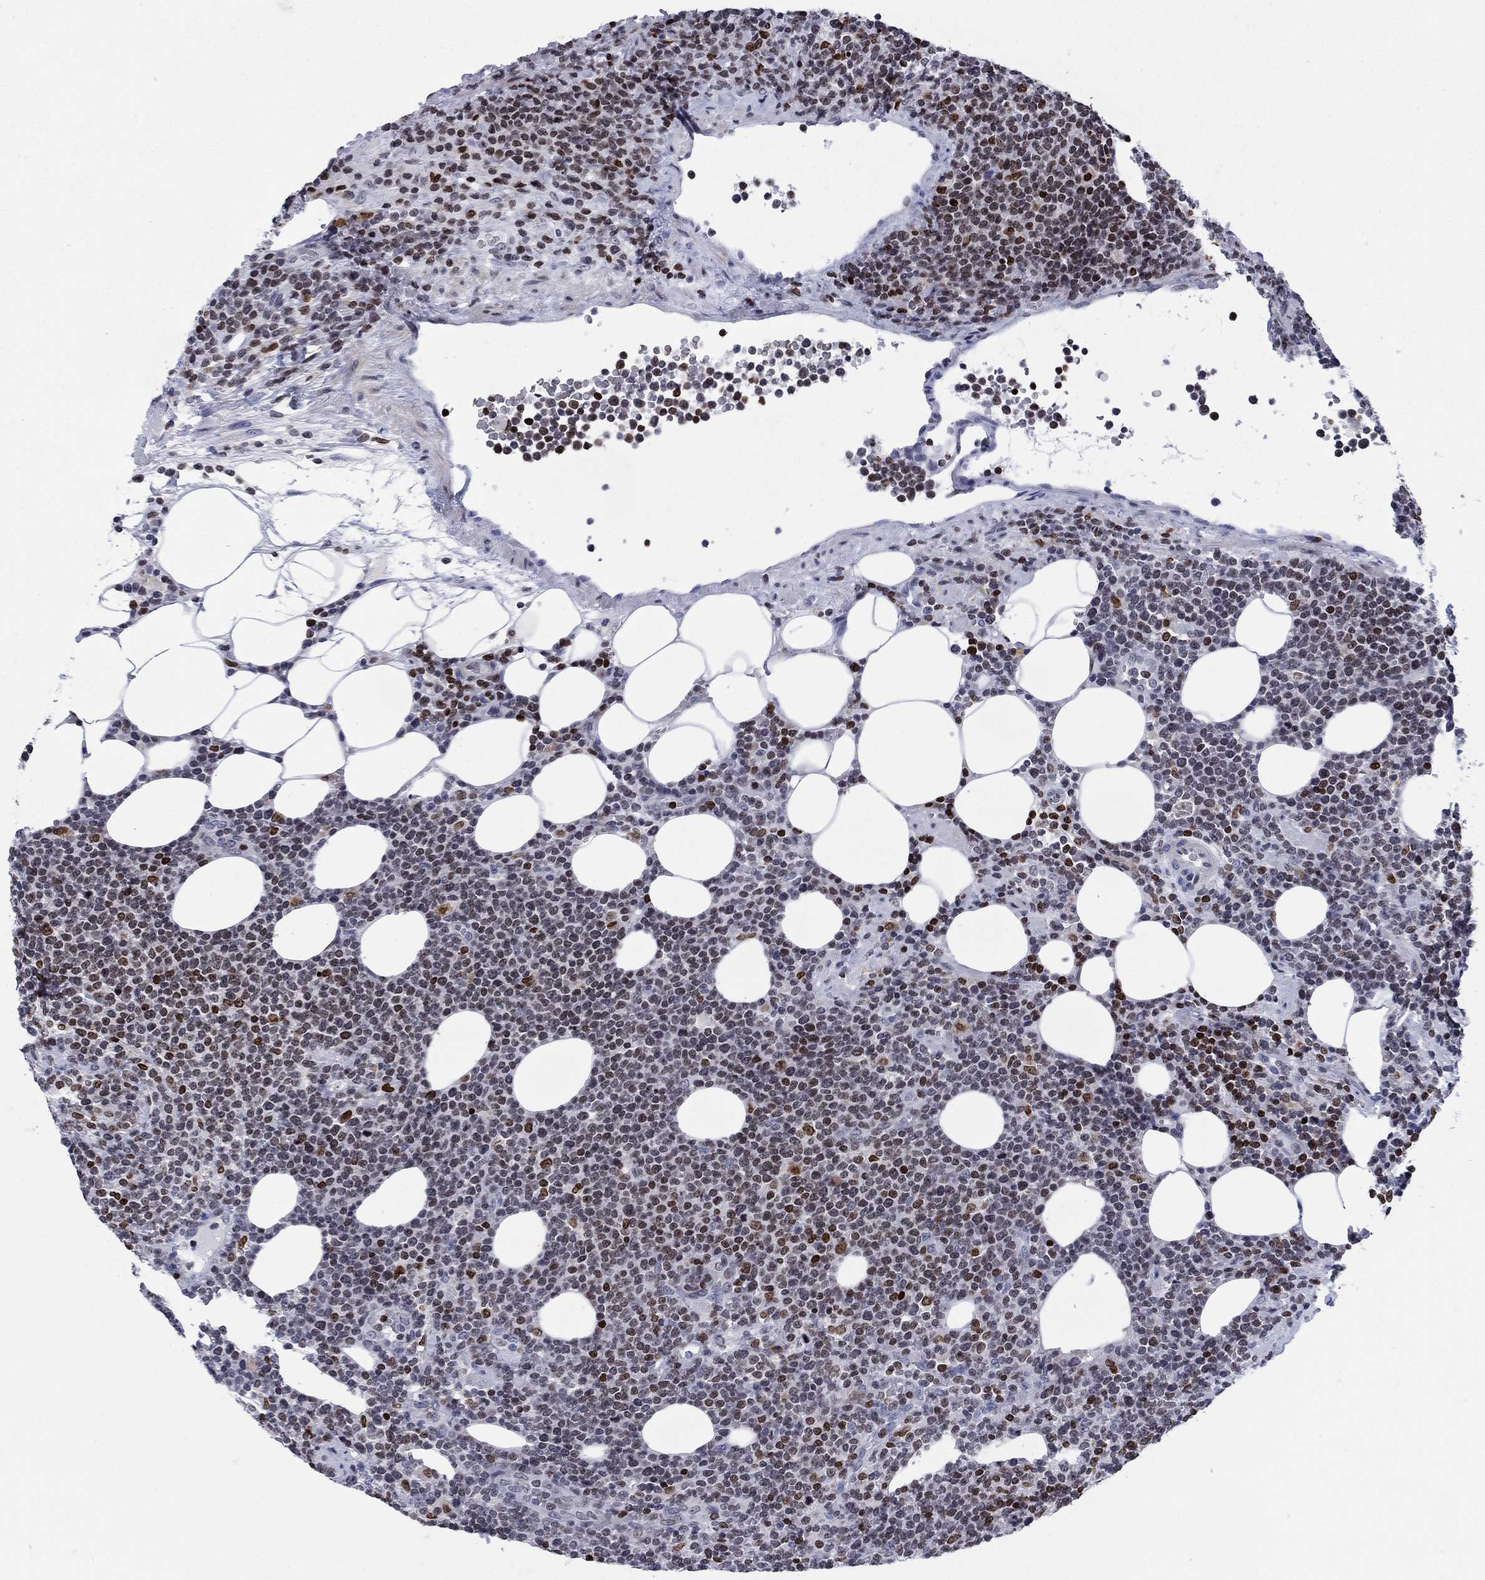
{"staining": {"intensity": "strong", "quantity": "25%-75%", "location": "nuclear"}, "tissue": "lymphoma", "cell_type": "Tumor cells", "image_type": "cancer", "snomed": [{"axis": "morphology", "description": "Malignant lymphoma, non-Hodgkin's type, High grade"}, {"axis": "topography", "description": "Lymph node"}], "caption": "IHC histopathology image of neoplastic tissue: human high-grade malignant lymphoma, non-Hodgkin's type stained using immunohistochemistry (IHC) demonstrates high levels of strong protein expression localized specifically in the nuclear of tumor cells, appearing as a nuclear brown color.", "gene": "HMGA1", "patient": {"sex": "male", "age": 61}}